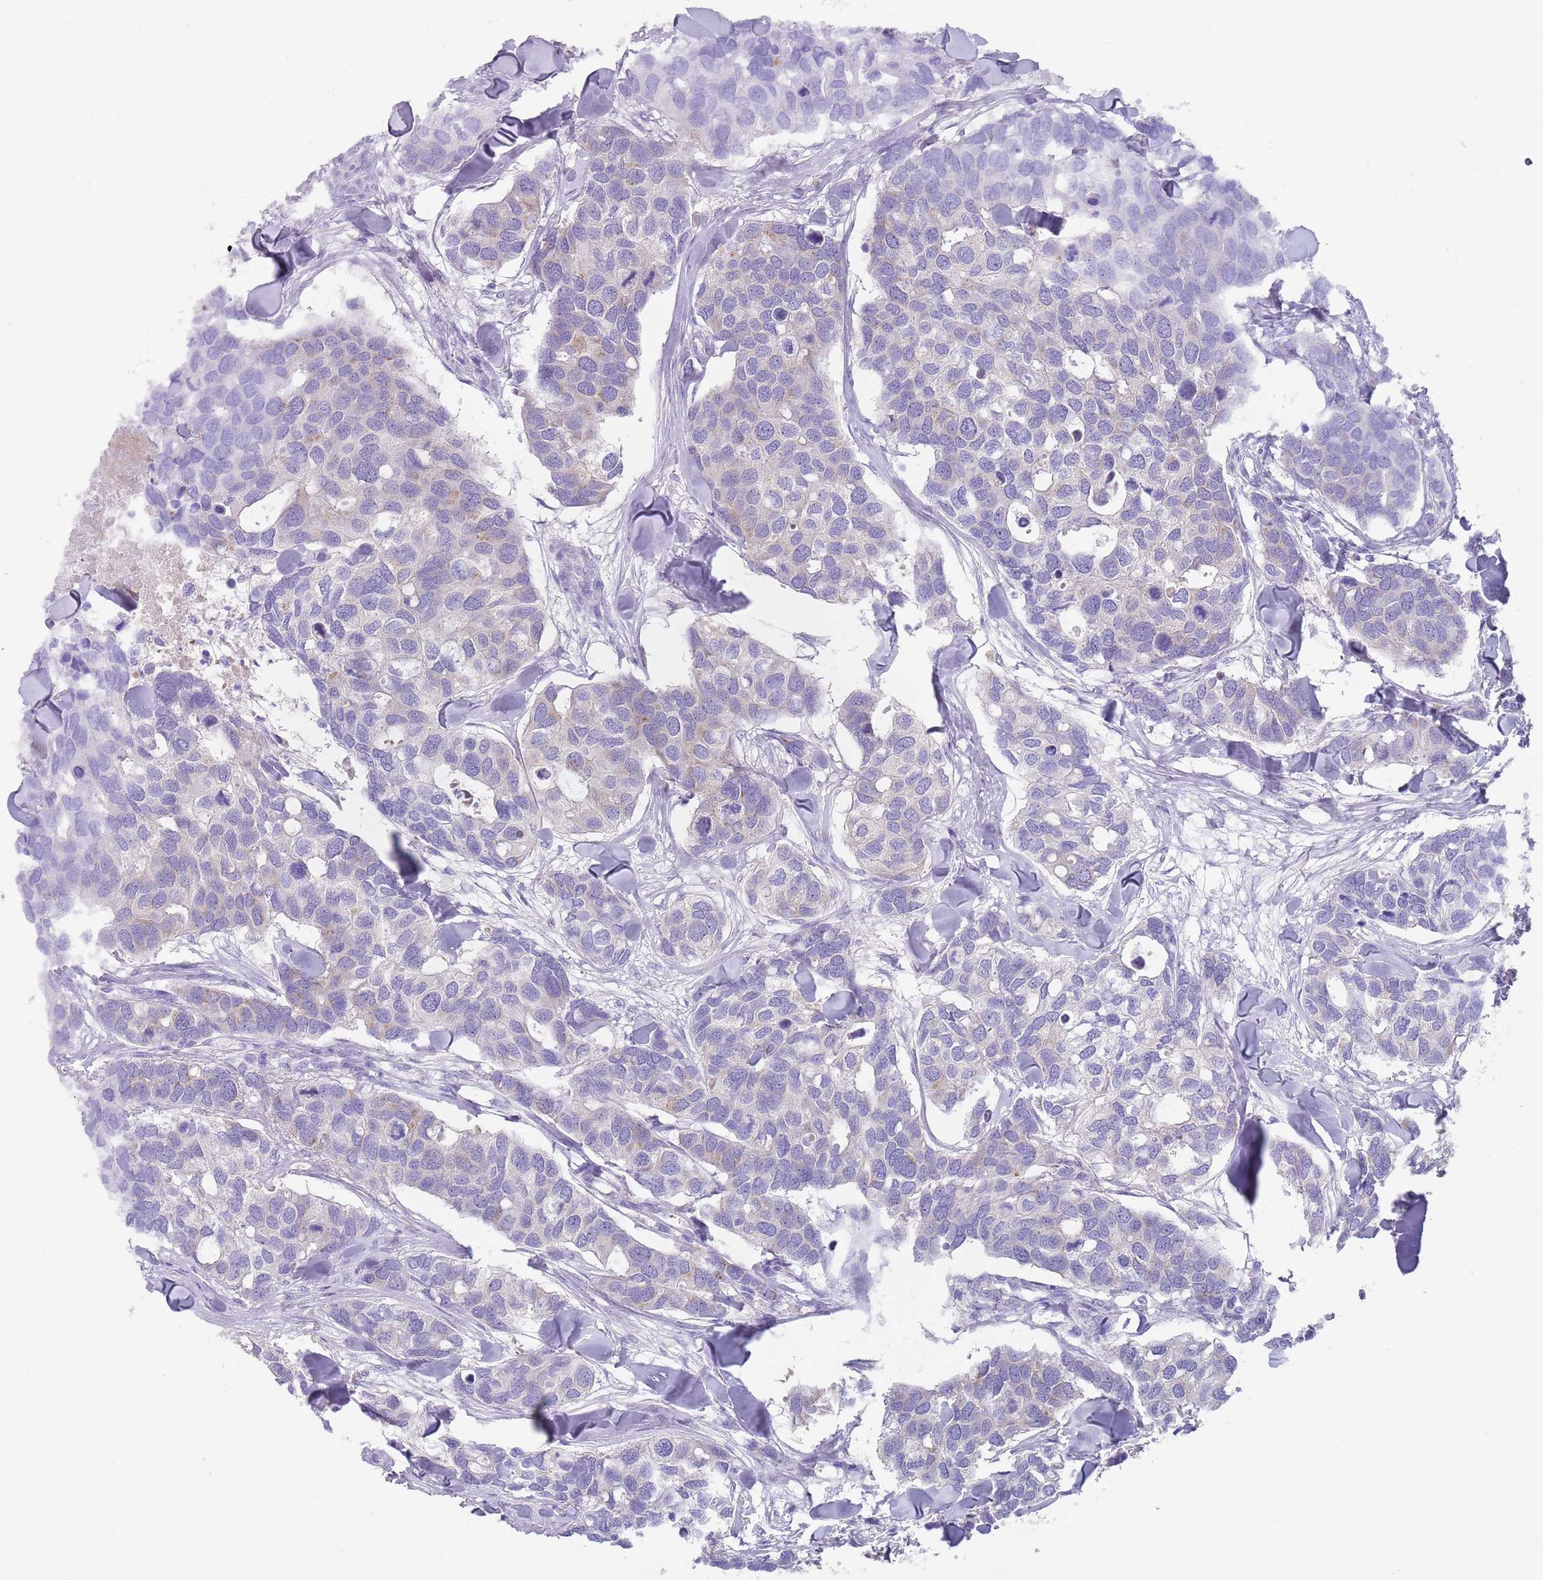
{"staining": {"intensity": "moderate", "quantity": "<25%", "location": "cytoplasmic/membranous"}, "tissue": "breast cancer", "cell_type": "Tumor cells", "image_type": "cancer", "snomed": [{"axis": "morphology", "description": "Duct carcinoma"}, {"axis": "topography", "description": "Breast"}], "caption": "Brown immunohistochemical staining in human breast cancer displays moderate cytoplasmic/membranous staining in about <25% of tumor cells.", "gene": "TMEM251", "patient": {"sex": "female", "age": 83}}